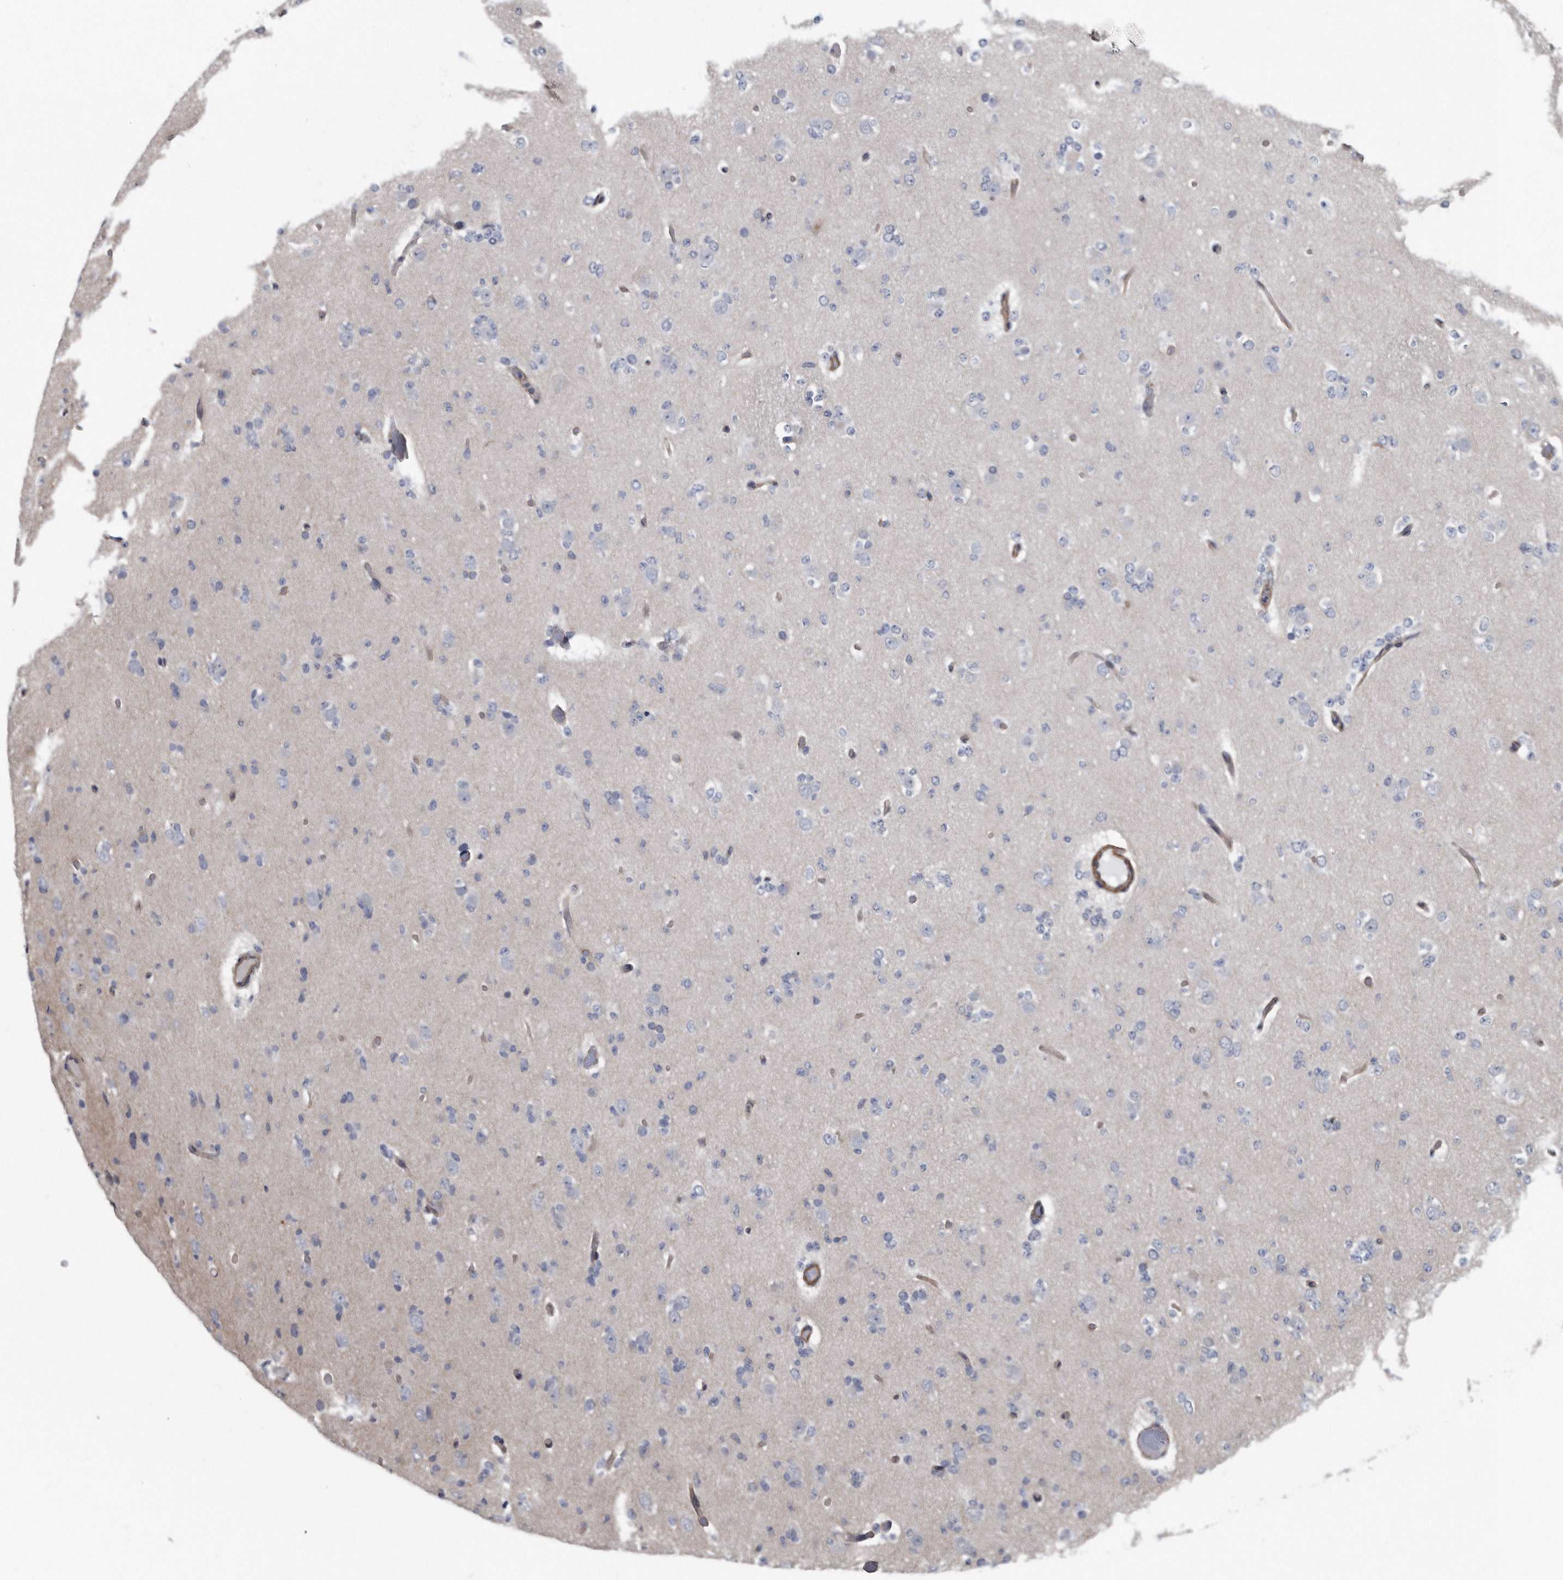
{"staining": {"intensity": "negative", "quantity": "none", "location": "none"}, "tissue": "glioma", "cell_type": "Tumor cells", "image_type": "cancer", "snomed": [{"axis": "morphology", "description": "Glioma, malignant, Low grade"}, {"axis": "topography", "description": "Brain"}], "caption": "A high-resolution micrograph shows immunohistochemistry staining of glioma, which shows no significant expression in tumor cells.", "gene": "ARMCX1", "patient": {"sex": "female", "age": 22}}